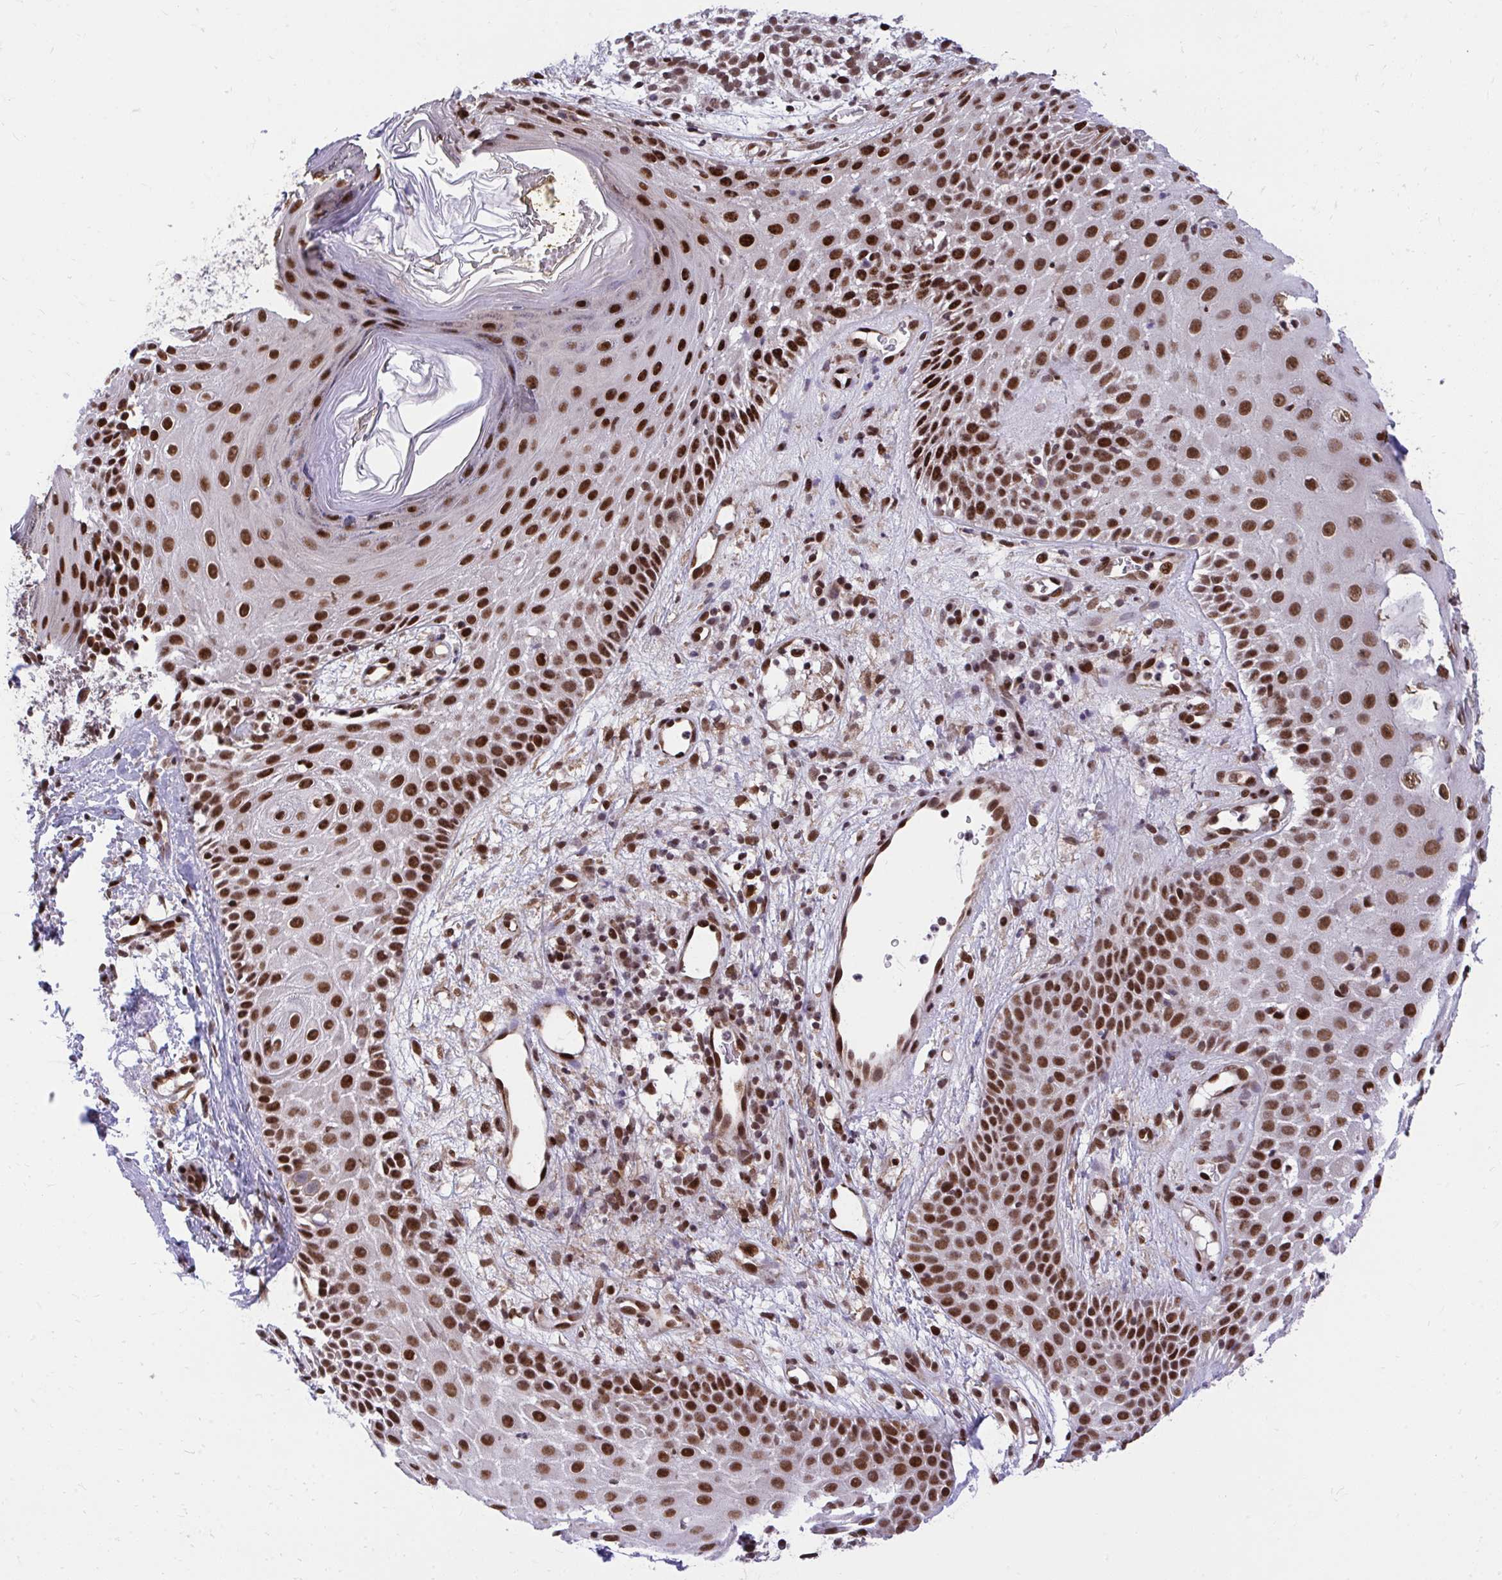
{"staining": {"intensity": "strong", "quantity": ">75%", "location": "nuclear"}, "tissue": "skin cancer", "cell_type": "Tumor cells", "image_type": "cancer", "snomed": [{"axis": "morphology", "description": "Basal cell carcinoma"}, {"axis": "topography", "description": "Skin"}, {"axis": "topography", "description": "Skin of scalp"}], "caption": "Strong nuclear protein positivity is present in approximately >75% of tumor cells in skin basal cell carcinoma.", "gene": "HOXA4", "patient": {"sex": "female", "age": 45}}